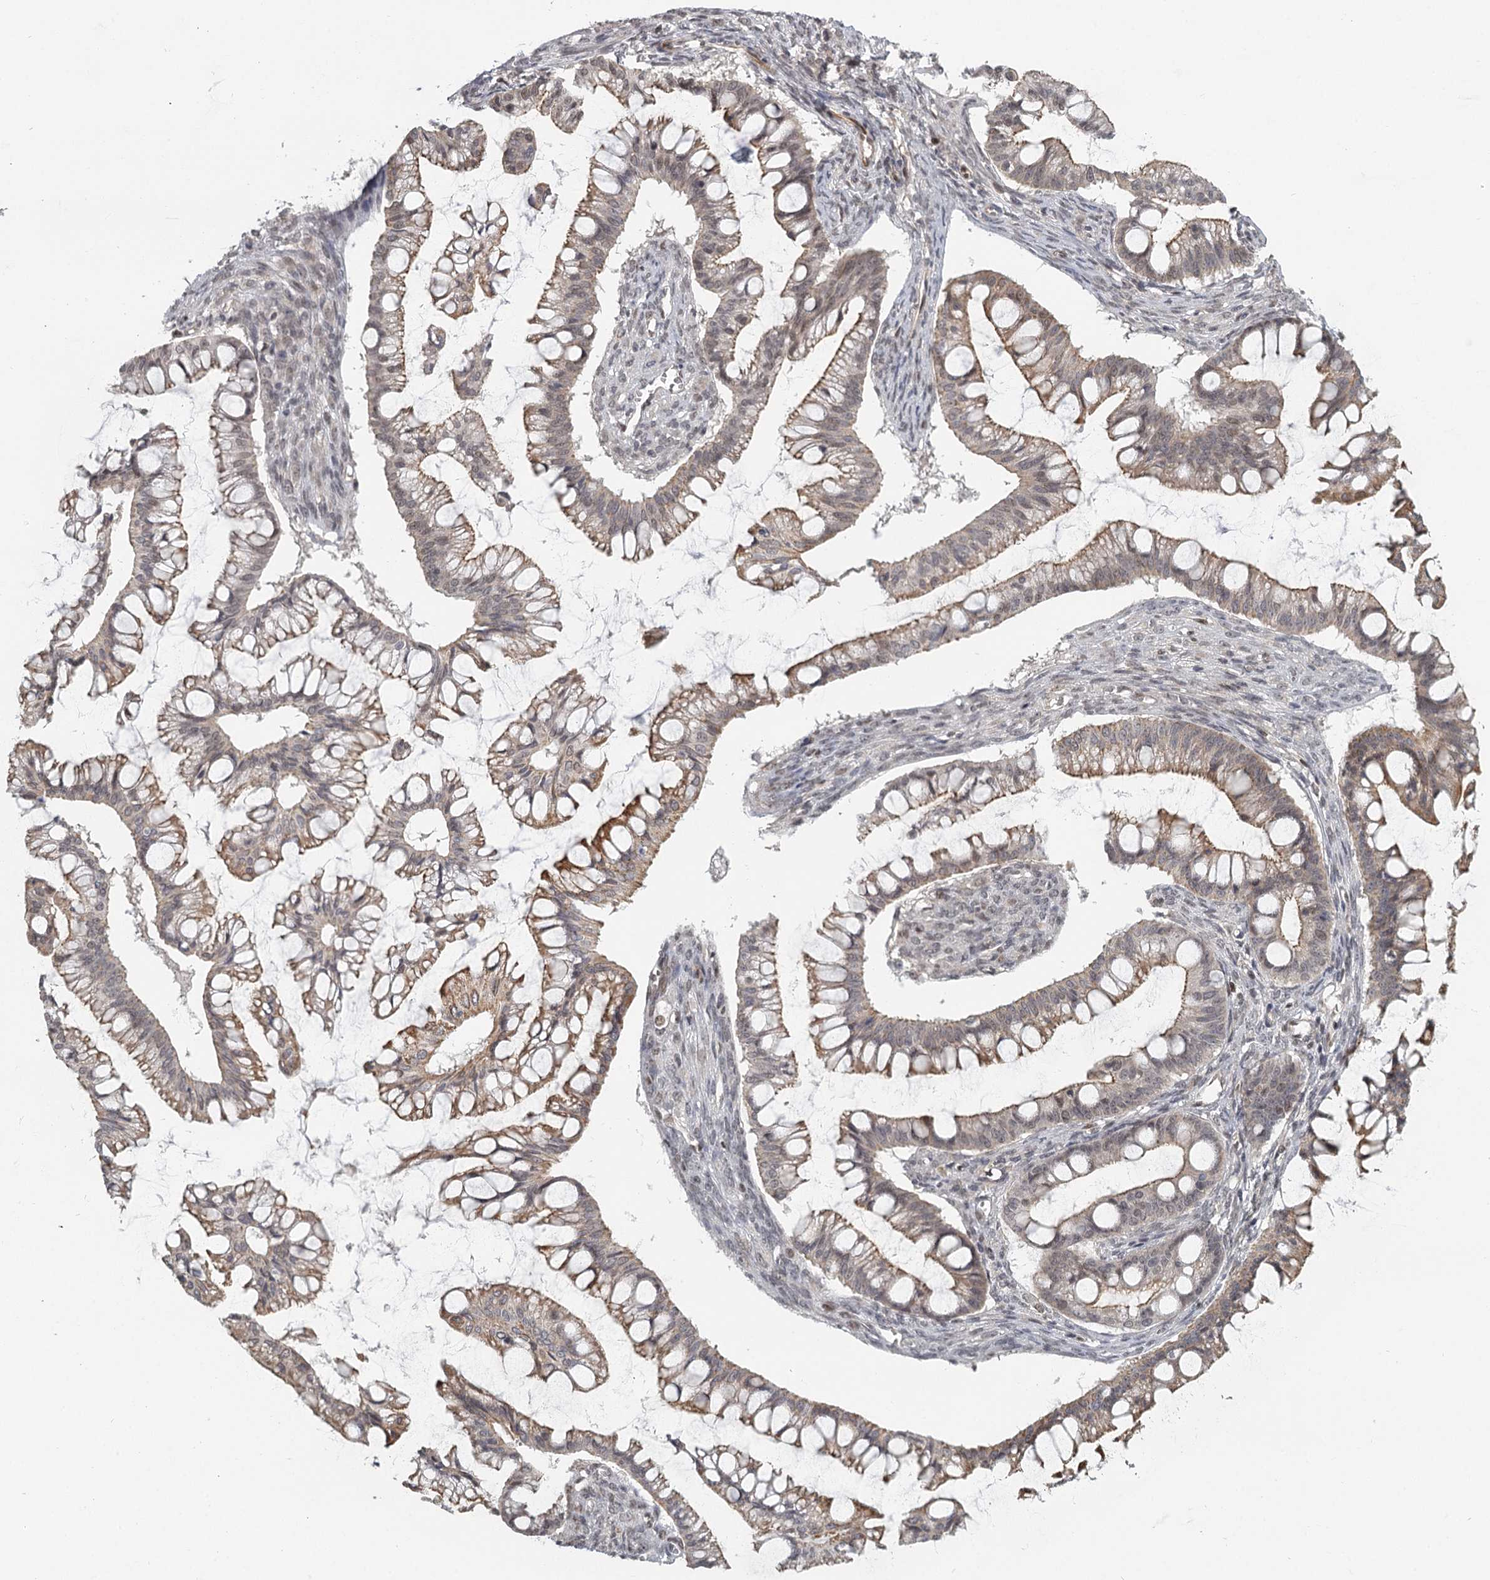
{"staining": {"intensity": "moderate", "quantity": "25%-75%", "location": "cytoplasmic/membranous"}, "tissue": "ovarian cancer", "cell_type": "Tumor cells", "image_type": "cancer", "snomed": [{"axis": "morphology", "description": "Cystadenocarcinoma, mucinous, NOS"}, {"axis": "topography", "description": "Ovary"}], "caption": "DAB immunohistochemical staining of human mucinous cystadenocarcinoma (ovarian) reveals moderate cytoplasmic/membranous protein staining in approximately 25%-75% of tumor cells.", "gene": "FAM13C", "patient": {"sex": "female", "age": 73}}